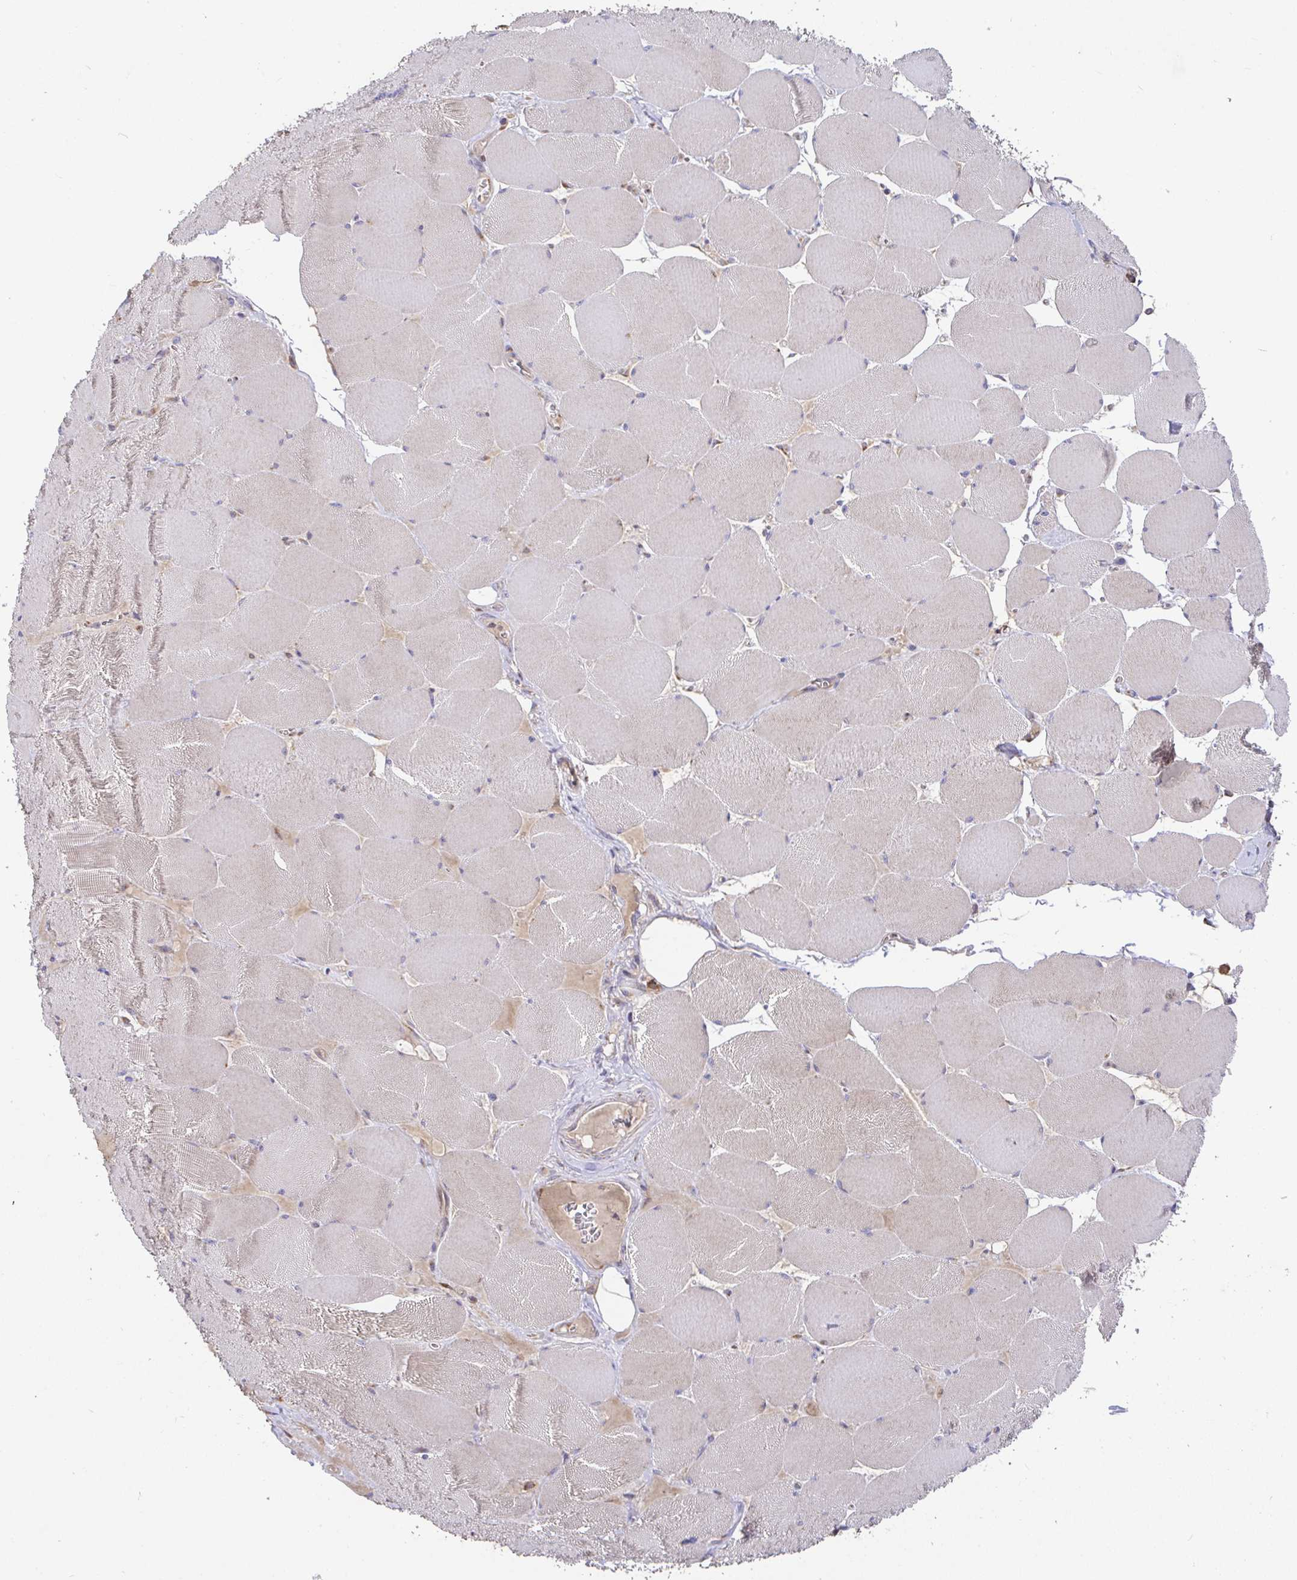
{"staining": {"intensity": "weak", "quantity": "25%-75%", "location": "cytoplasmic/membranous"}, "tissue": "skeletal muscle", "cell_type": "Myocytes", "image_type": "normal", "snomed": [{"axis": "morphology", "description": "Normal tissue, NOS"}, {"axis": "topography", "description": "Skeletal muscle"}], "caption": "Immunohistochemical staining of unremarkable skeletal muscle reveals low levels of weak cytoplasmic/membranous positivity in about 25%-75% of myocytes. (brown staining indicates protein expression, while blue staining denotes nuclei).", "gene": "ELP1", "patient": {"sex": "female", "age": 75}}